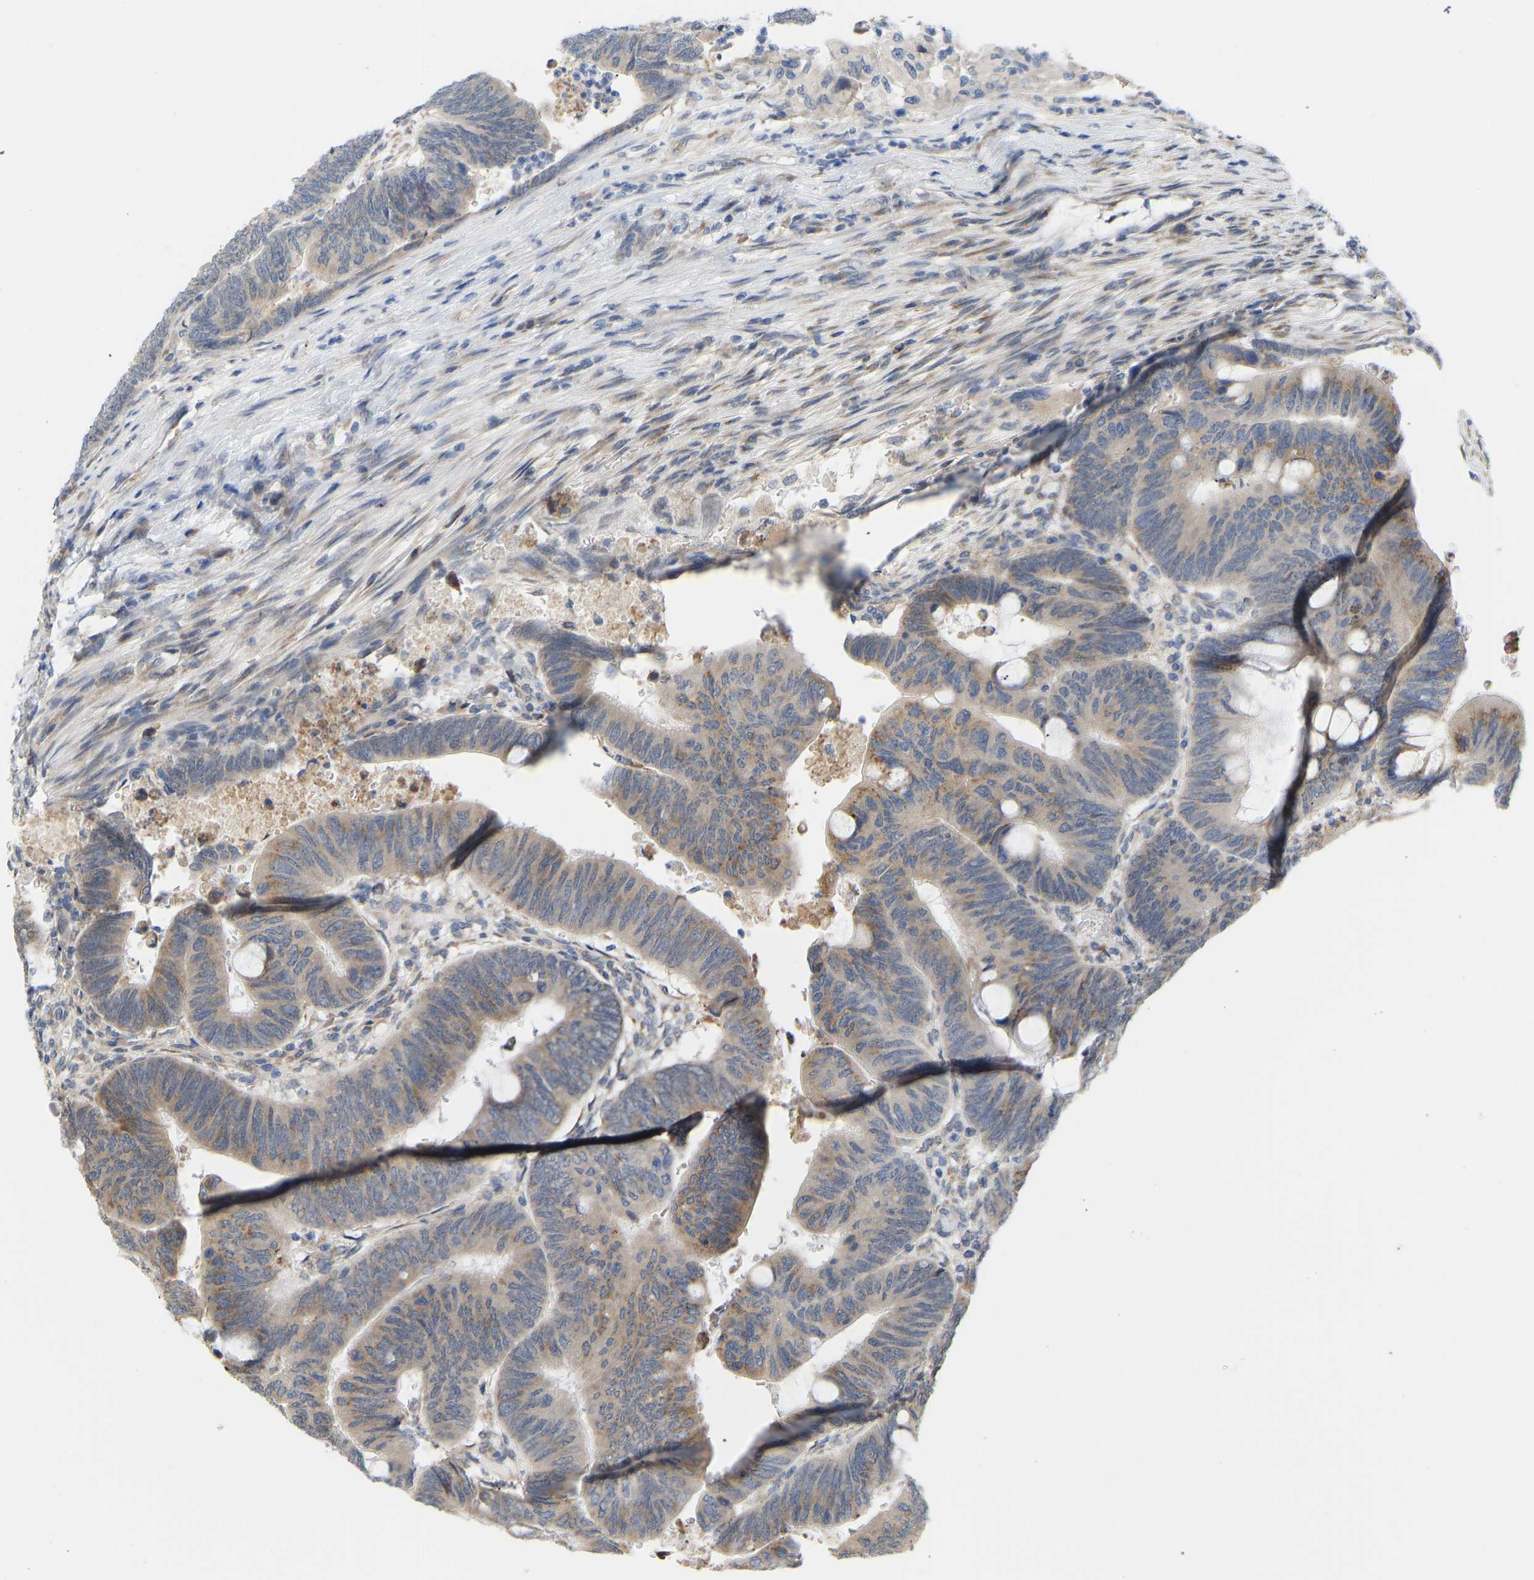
{"staining": {"intensity": "weak", "quantity": ">75%", "location": "cytoplasmic/membranous"}, "tissue": "colorectal cancer", "cell_type": "Tumor cells", "image_type": "cancer", "snomed": [{"axis": "morphology", "description": "Normal tissue, NOS"}, {"axis": "morphology", "description": "Adenocarcinoma, NOS"}, {"axis": "topography", "description": "Rectum"}, {"axis": "topography", "description": "Peripheral nerve tissue"}], "caption": "Adenocarcinoma (colorectal) stained with a brown dye shows weak cytoplasmic/membranous positive staining in about >75% of tumor cells.", "gene": "BEND3", "patient": {"sex": "male", "age": 92}}